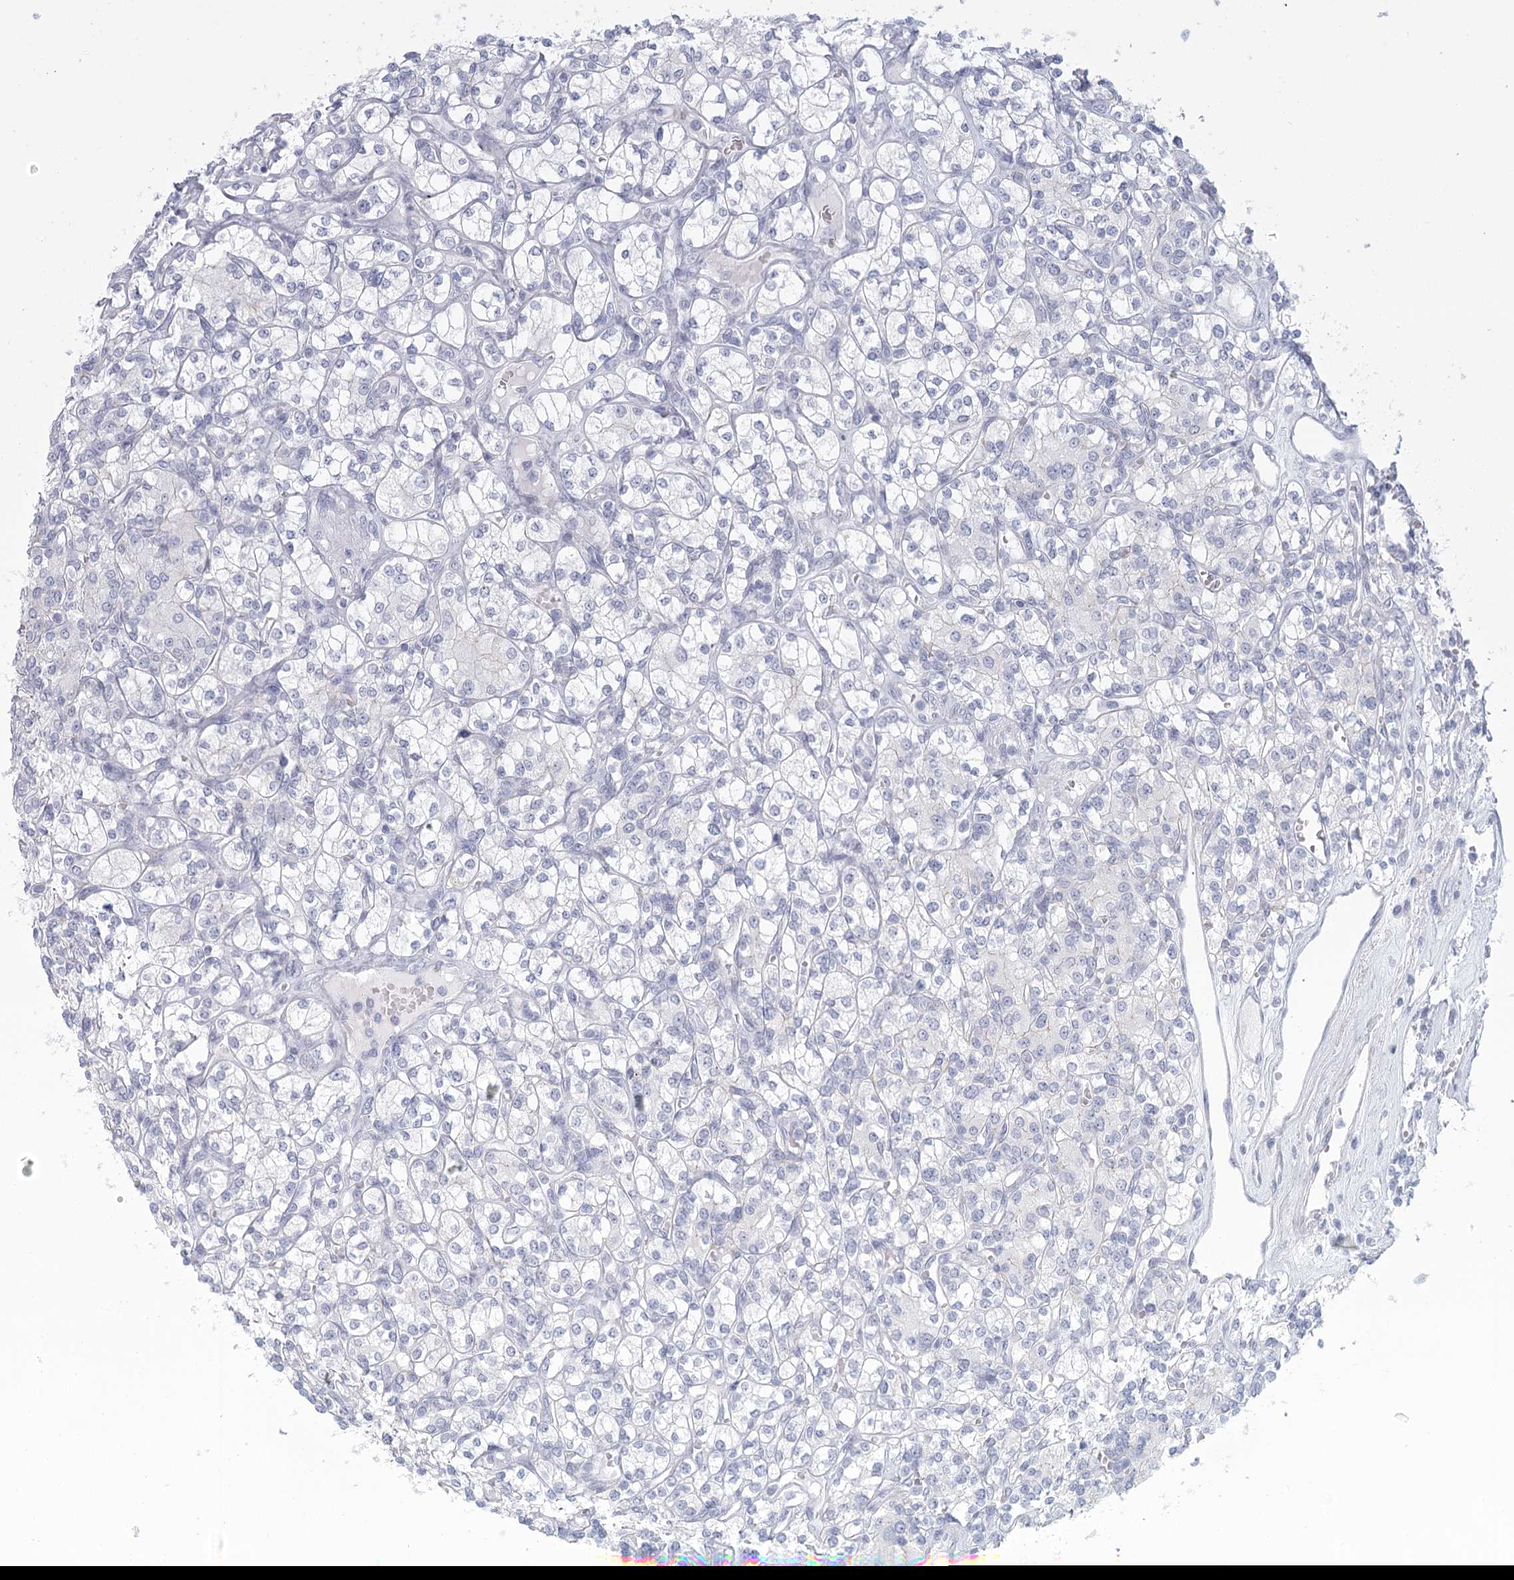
{"staining": {"intensity": "negative", "quantity": "none", "location": "none"}, "tissue": "renal cancer", "cell_type": "Tumor cells", "image_type": "cancer", "snomed": [{"axis": "morphology", "description": "Adenocarcinoma, NOS"}, {"axis": "topography", "description": "Kidney"}], "caption": "Adenocarcinoma (renal) was stained to show a protein in brown. There is no significant staining in tumor cells. (Brightfield microscopy of DAB (3,3'-diaminobenzidine) IHC at high magnification).", "gene": "WNT8B", "patient": {"sex": "male", "age": 77}}